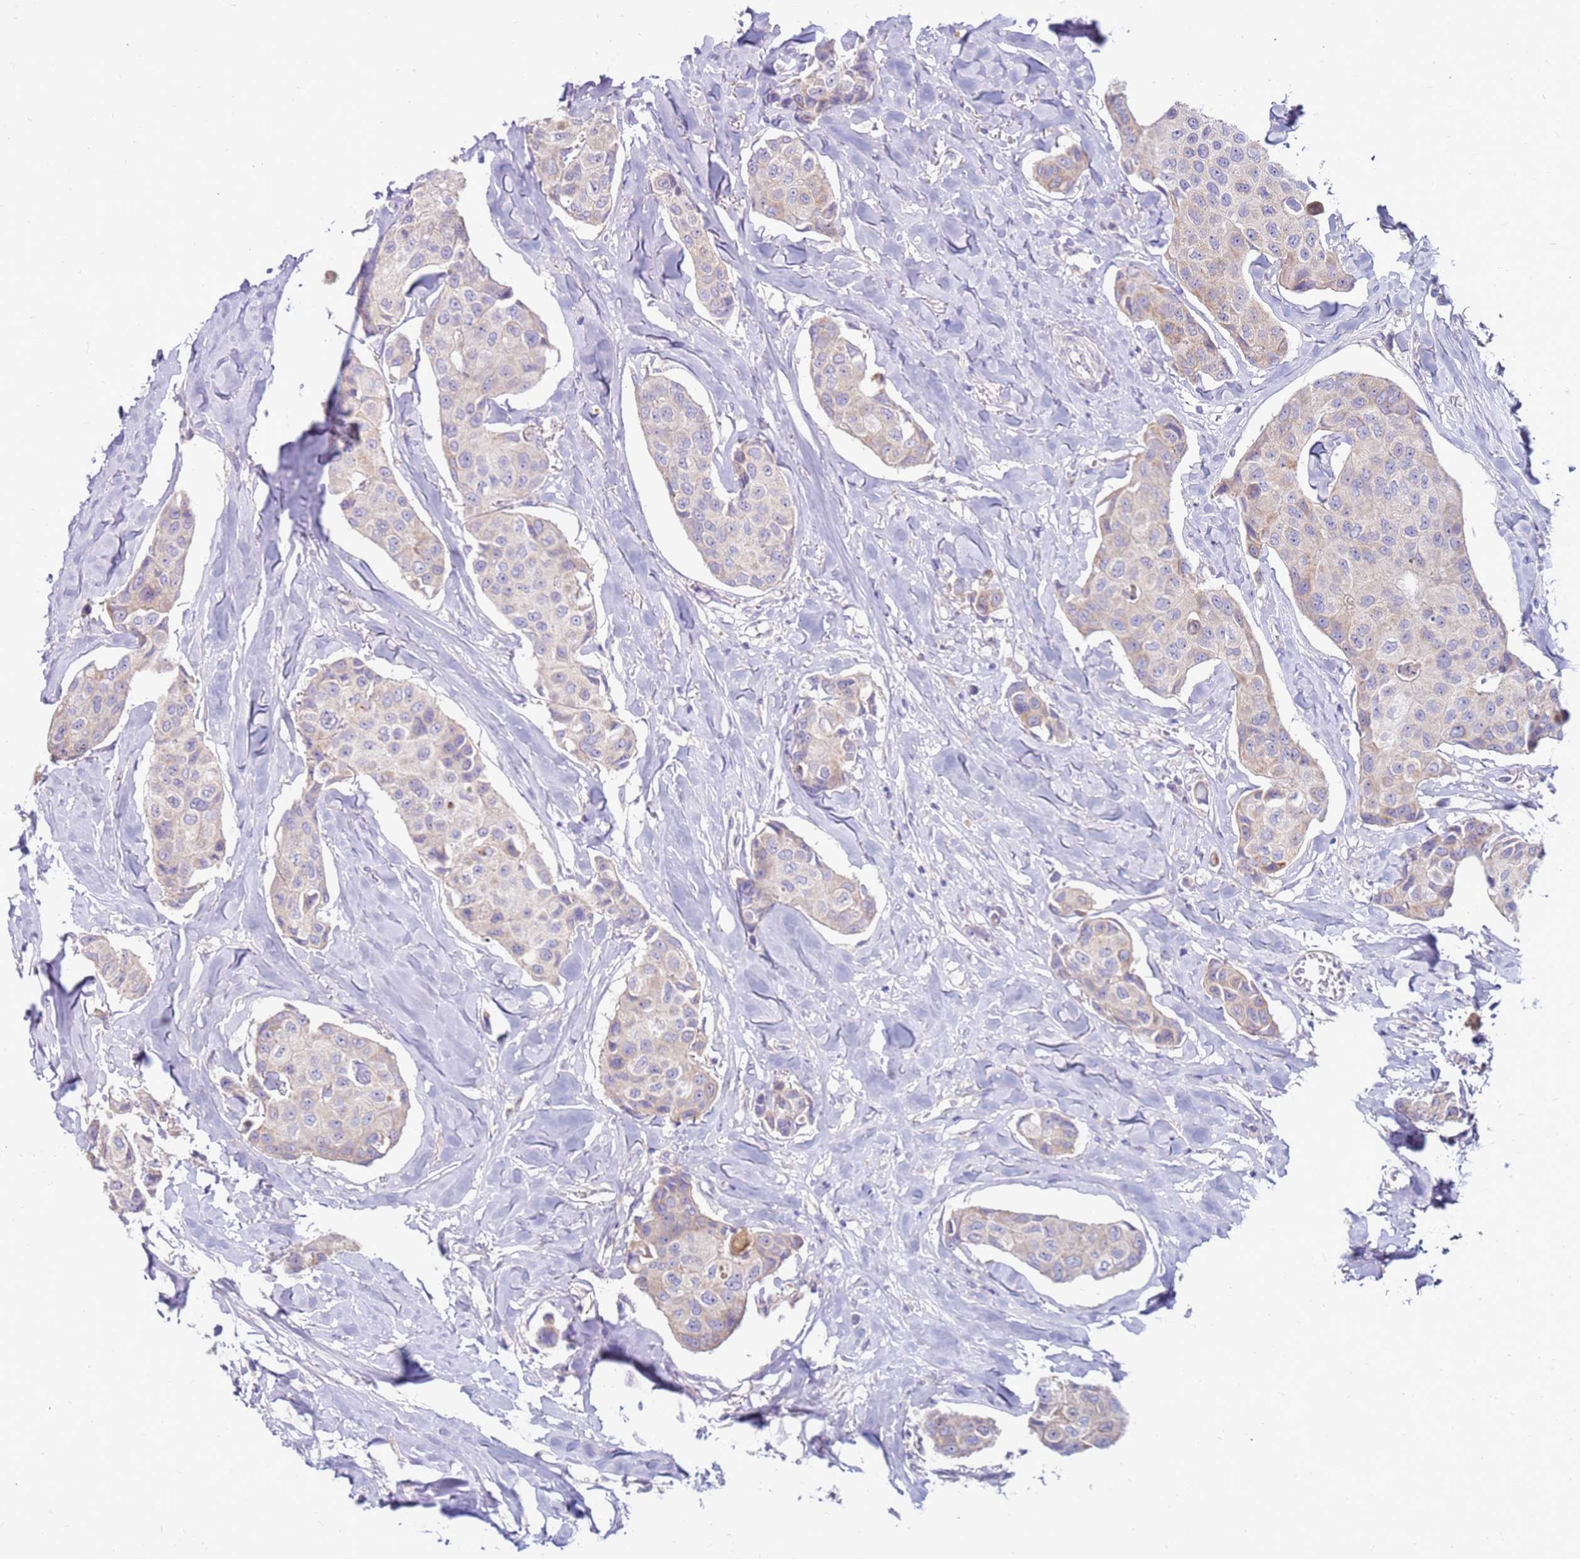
{"staining": {"intensity": "negative", "quantity": "none", "location": "none"}, "tissue": "breast cancer", "cell_type": "Tumor cells", "image_type": "cancer", "snomed": [{"axis": "morphology", "description": "Duct carcinoma"}, {"axis": "topography", "description": "Breast"}], "caption": "Immunohistochemical staining of breast cancer demonstrates no significant expression in tumor cells.", "gene": "SLC44A4", "patient": {"sex": "female", "age": 80}}